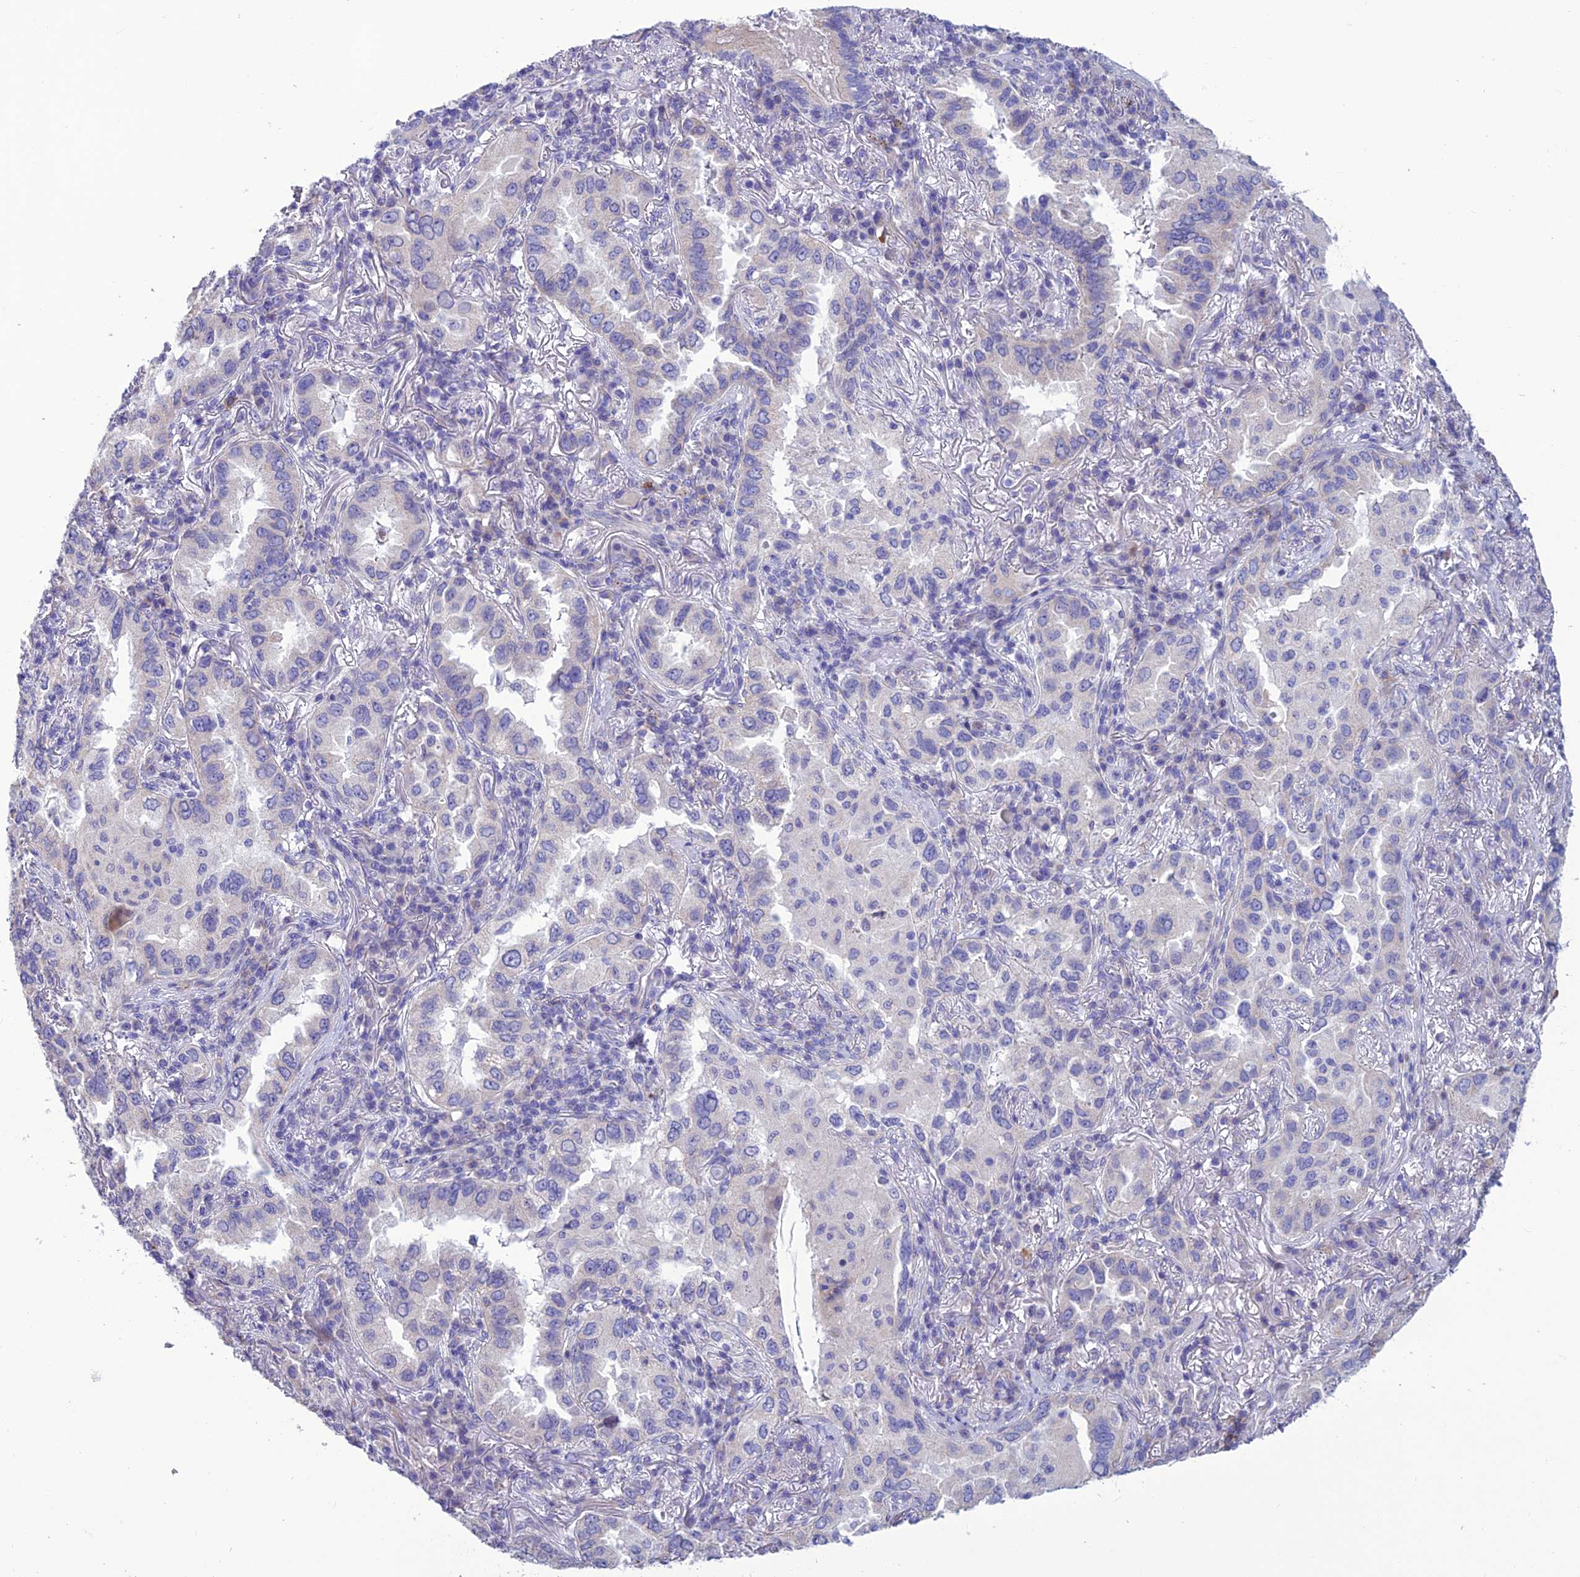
{"staining": {"intensity": "negative", "quantity": "none", "location": "none"}, "tissue": "lung cancer", "cell_type": "Tumor cells", "image_type": "cancer", "snomed": [{"axis": "morphology", "description": "Adenocarcinoma, NOS"}, {"axis": "topography", "description": "Lung"}], "caption": "Tumor cells show no significant protein positivity in adenocarcinoma (lung).", "gene": "BHMT2", "patient": {"sex": "female", "age": 69}}